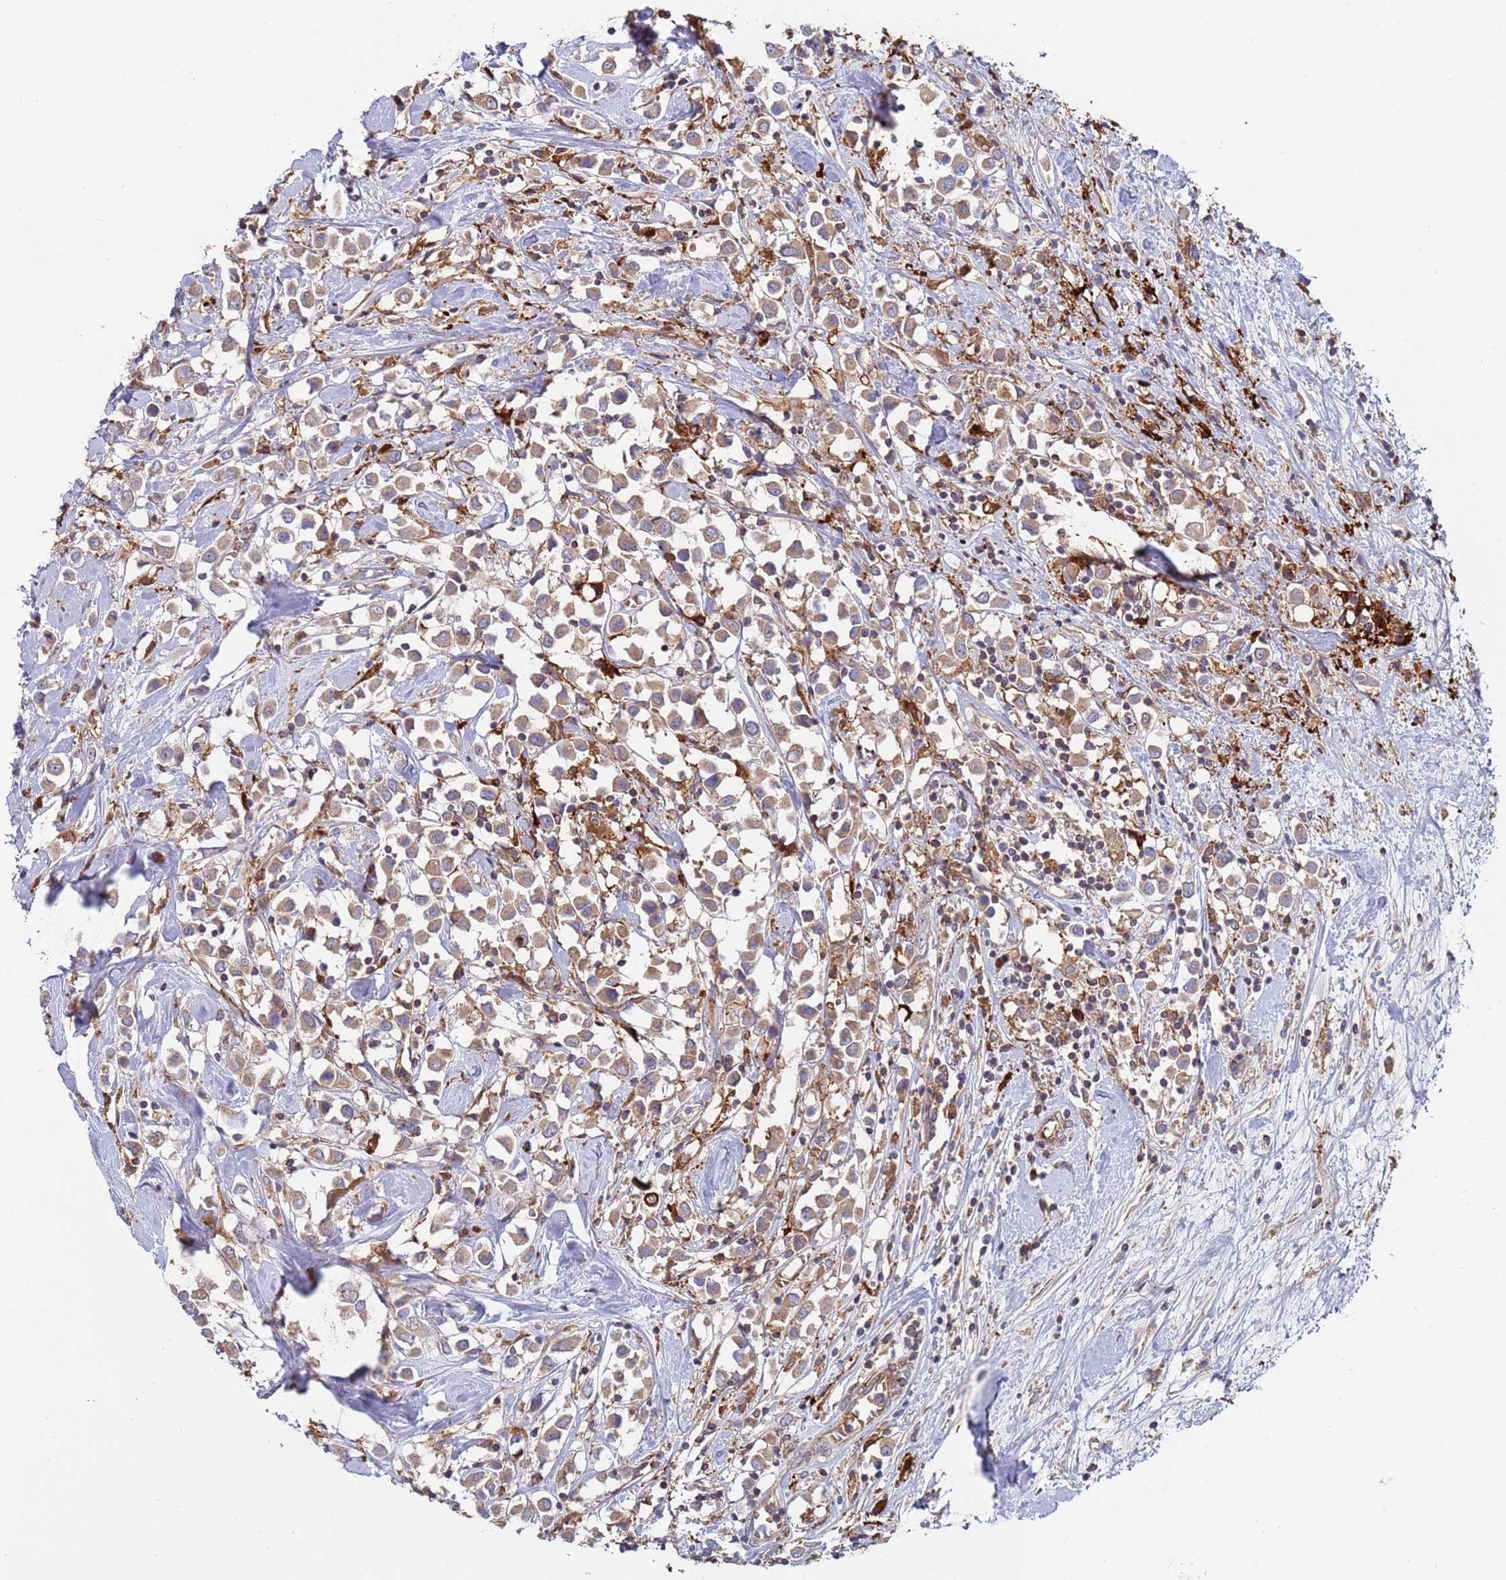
{"staining": {"intensity": "moderate", "quantity": ">75%", "location": "cytoplasmic/membranous"}, "tissue": "breast cancer", "cell_type": "Tumor cells", "image_type": "cancer", "snomed": [{"axis": "morphology", "description": "Duct carcinoma"}, {"axis": "topography", "description": "Breast"}], "caption": "High-magnification brightfield microscopy of breast infiltrating ductal carcinoma stained with DAB (3,3'-diaminobenzidine) (brown) and counterstained with hematoxylin (blue). tumor cells exhibit moderate cytoplasmic/membranous staining is identified in about>75% of cells.", "gene": "MALRD1", "patient": {"sex": "female", "age": 61}}